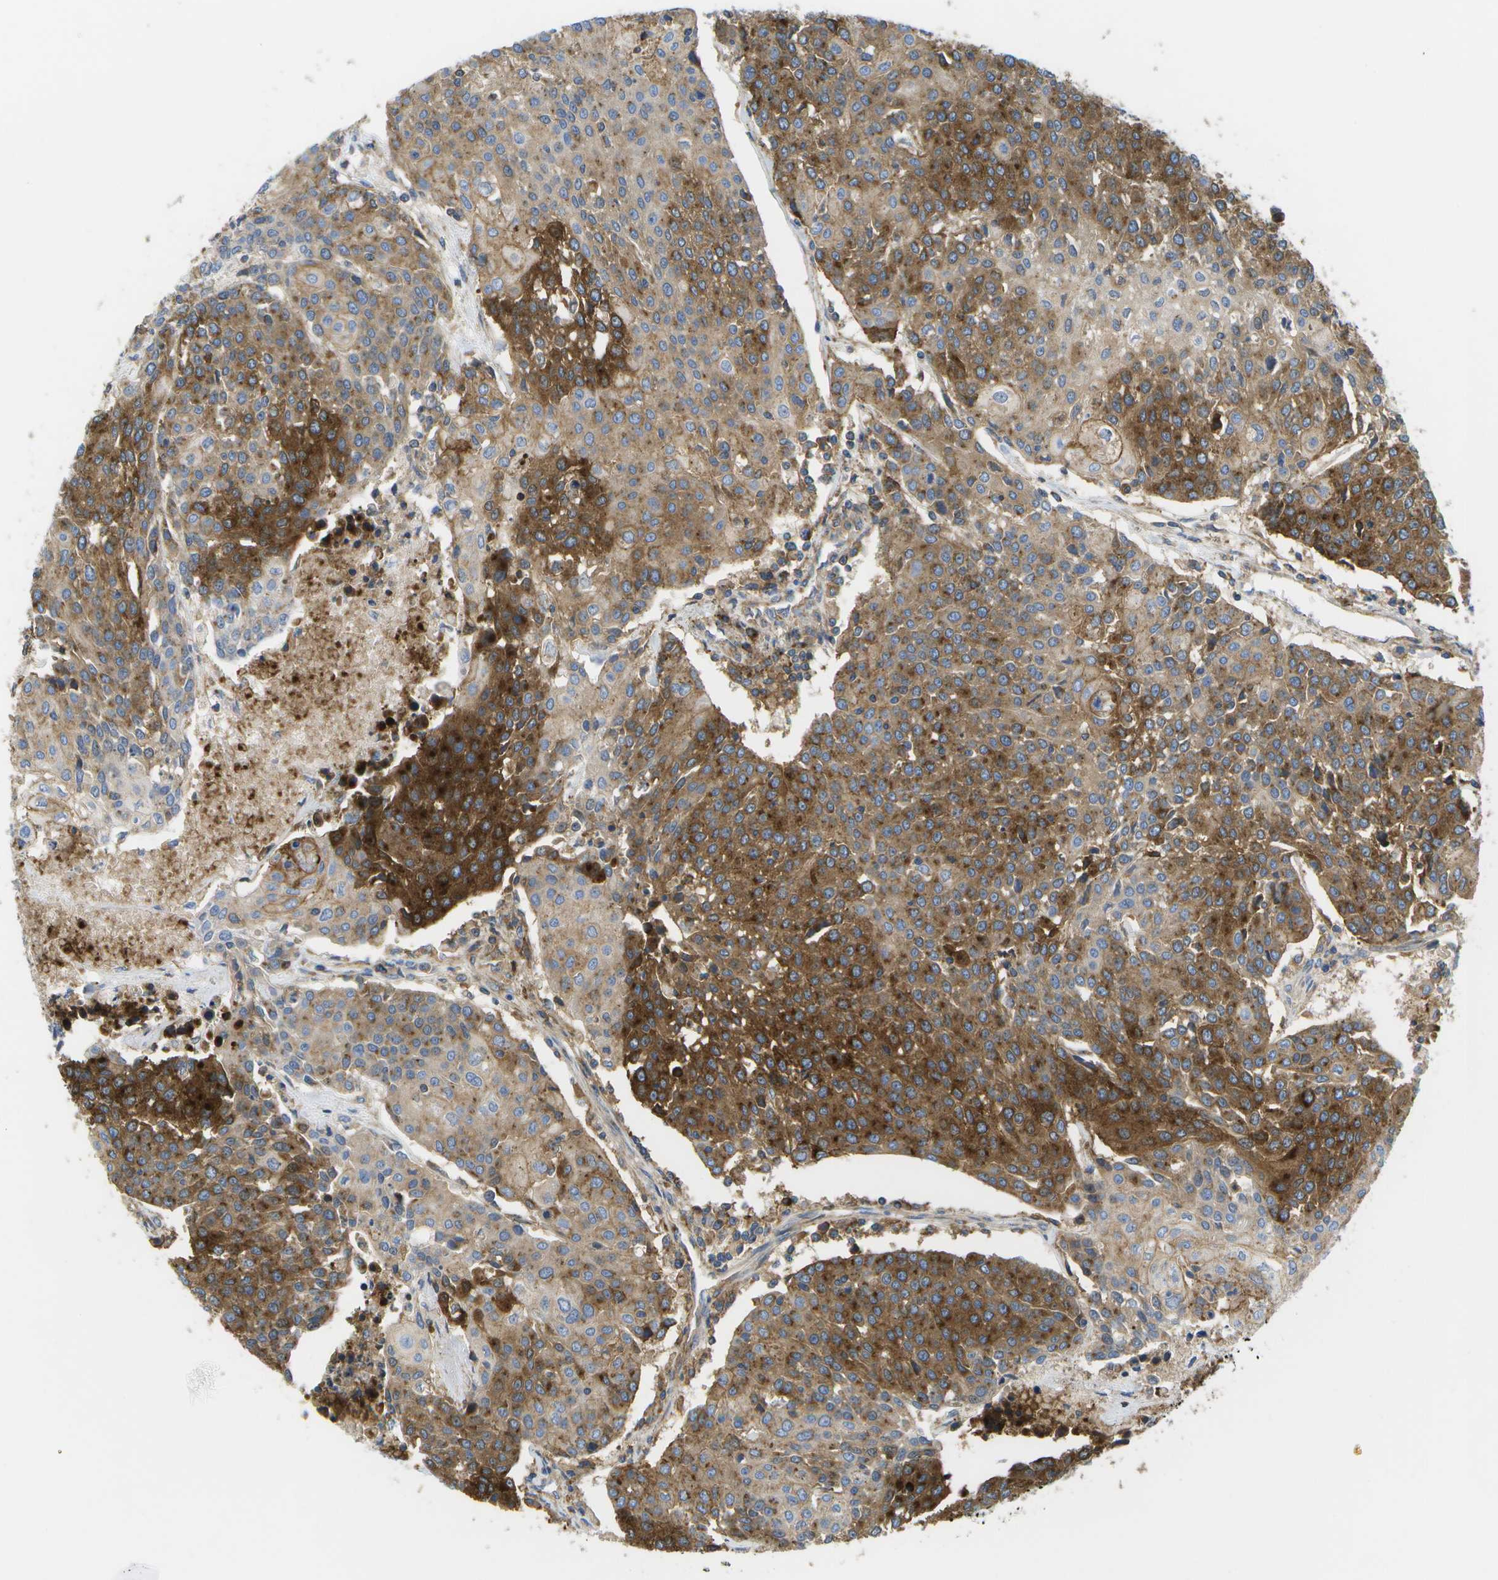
{"staining": {"intensity": "strong", "quantity": ">75%", "location": "cytoplasmic/membranous"}, "tissue": "urothelial cancer", "cell_type": "Tumor cells", "image_type": "cancer", "snomed": [{"axis": "morphology", "description": "Urothelial carcinoma, High grade"}, {"axis": "topography", "description": "Urinary bladder"}], "caption": "The micrograph exhibits staining of high-grade urothelial carcinoma, revealing strong cytoplasmic/membranous protein positivity (brown color) within tumor cells.", "gene": "BST2", "patient": {"sex": "female", "age": 85}}